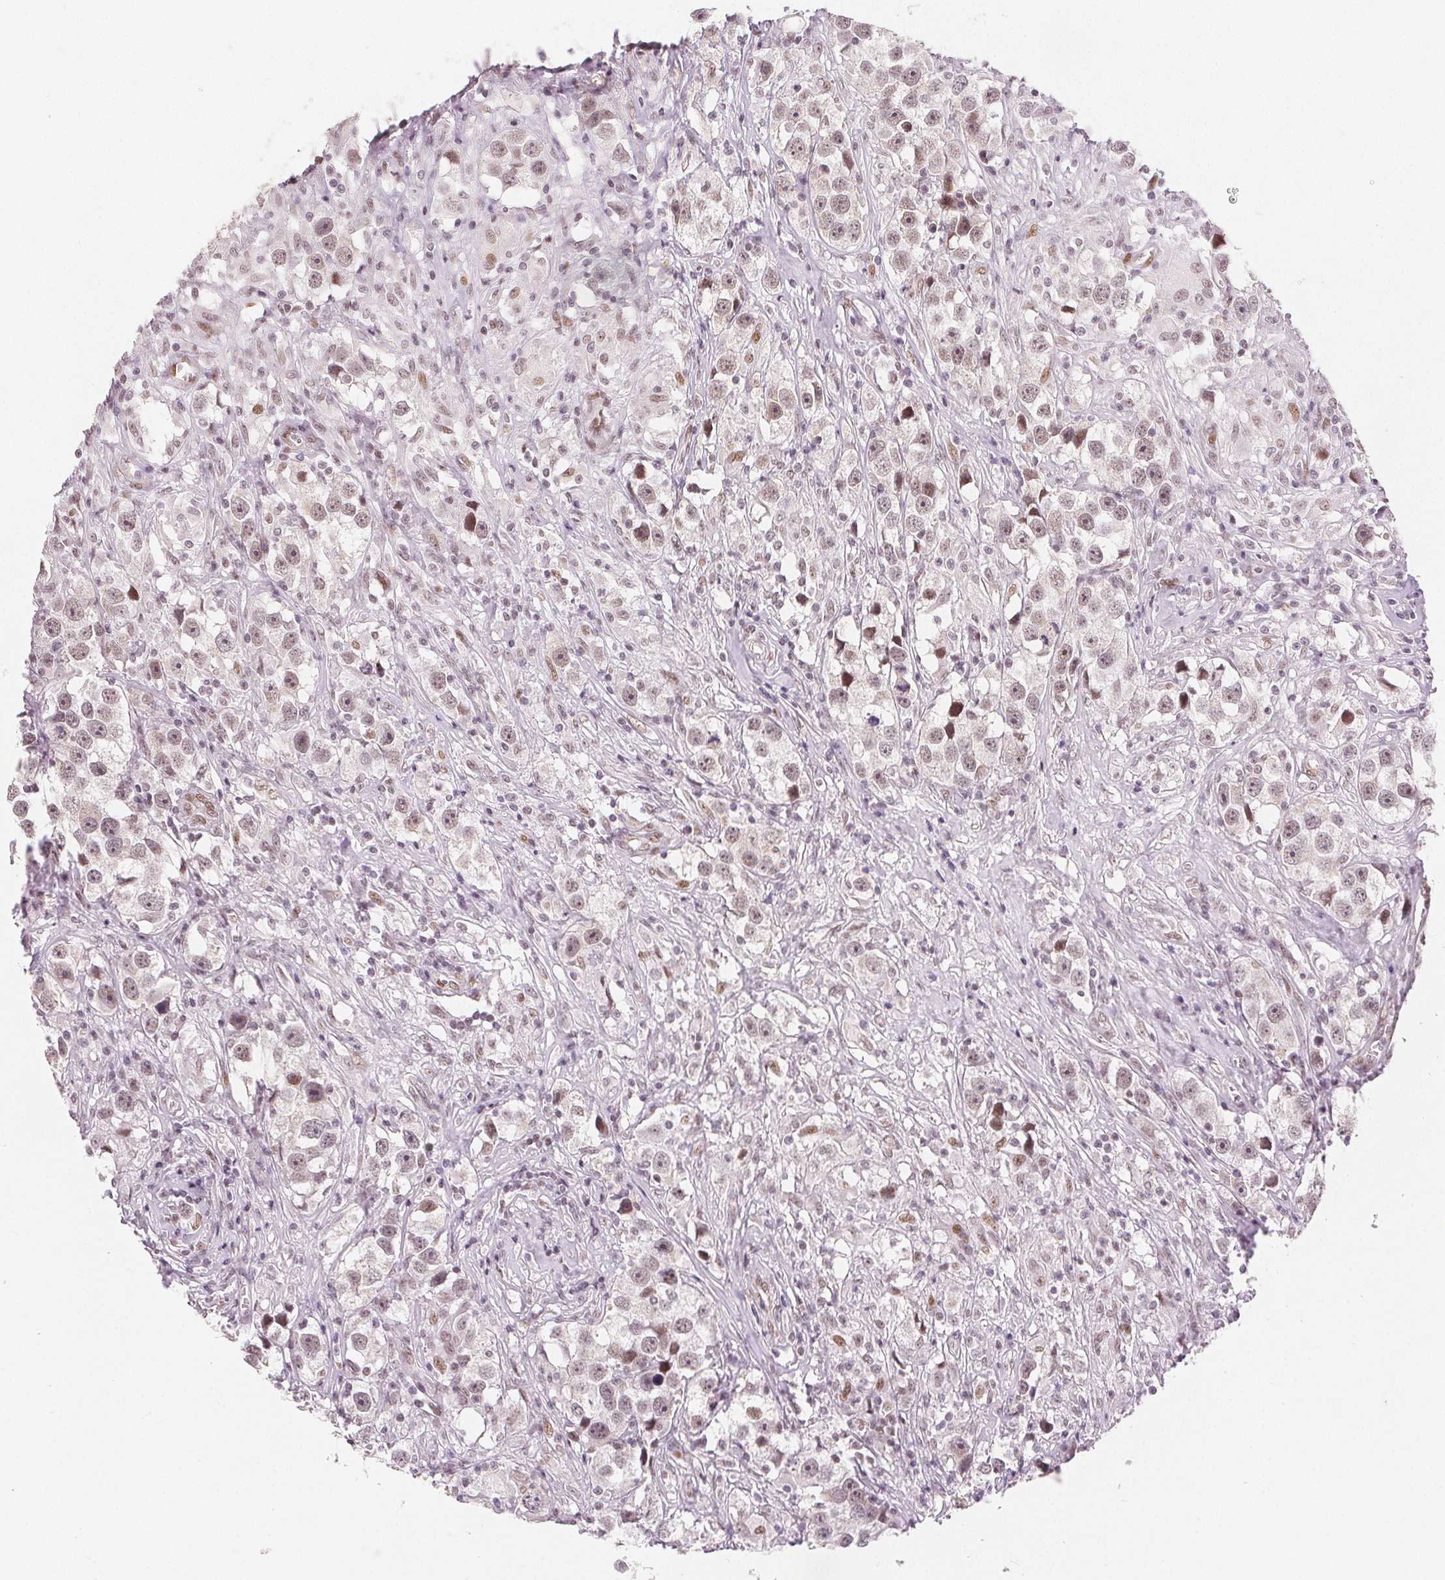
{"staining": {"intensity": "weak", "quantity": ">75%", "location": "nuclear"}, "tissue": "testis cancer", "cell_type": "Tumor cells", "image_type": "cancer", "snomed": [{"axis": "morphology", "description": "Seminoma, NOS"}, {"axis": "topography", "description": "Testis"}], "caption": "Immunohistochemical staining of human testis cancer reveals low levels of weak nuclear staining in about >75% of tumor cells. (DAB (3,3'-diaminobenzidine) IHC with brightfield microscopy, high magnification).", "gene": "ZNF703", "patient": {"sex": "male", "age": 49}}